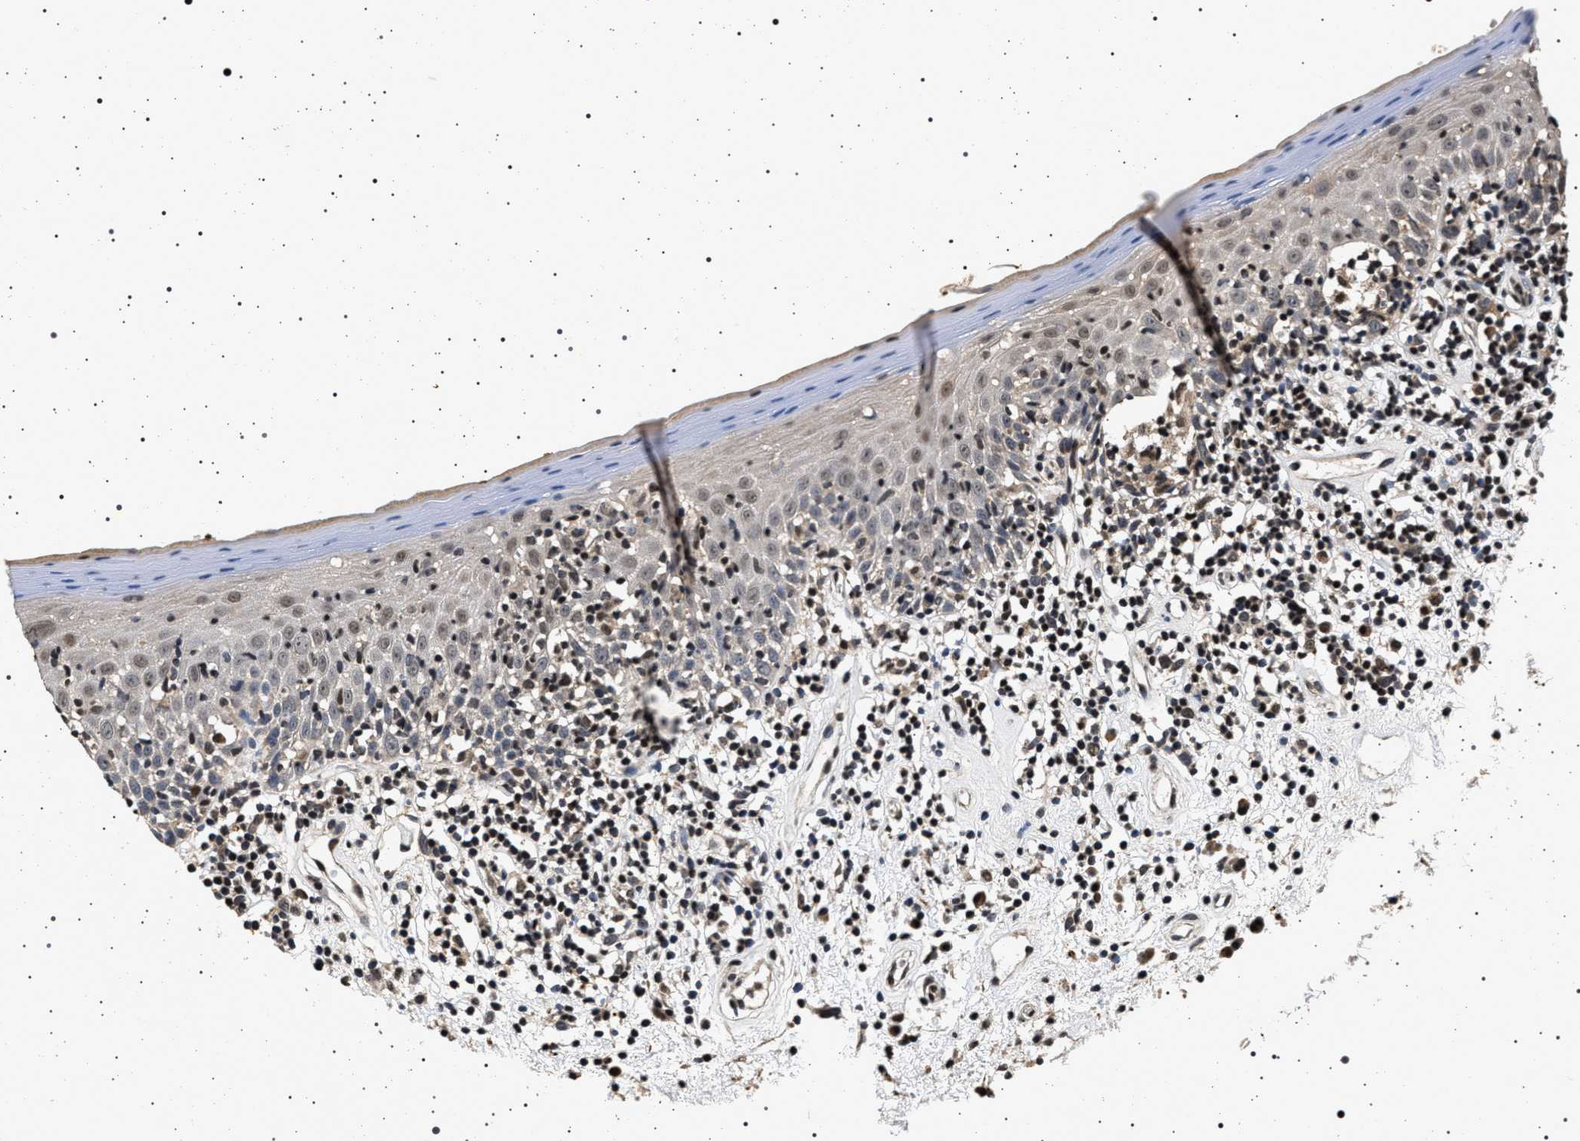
{"staining": {"intensity": "moderate", "quantity": "<25%", "location": "nuclear"}, "tissue": "oral mucosa", "cell_type": "Squamous epithelial cells", "image_type": "normal", "snomed": [{"axis": "morphology", "description": "Normal tissue, NOS"}, {"axis": "morphology", "description": "Squamous cell carcinoma, NOS"}, {"axis": "topography", "description": "Skeletal muscle"}, {"axis": "topography", "description": "Oral tissue"}, {"axis": "topography", "description": "Head-Neck"}], "caption": "Immunohistochemistry of benign oral mucosa reveals low levels of moderate nuclear expression in approximately <25% of squamous epithelial cells.", "gene": "CDKN1B", "patient": {"sex": "male", "age": 71}}